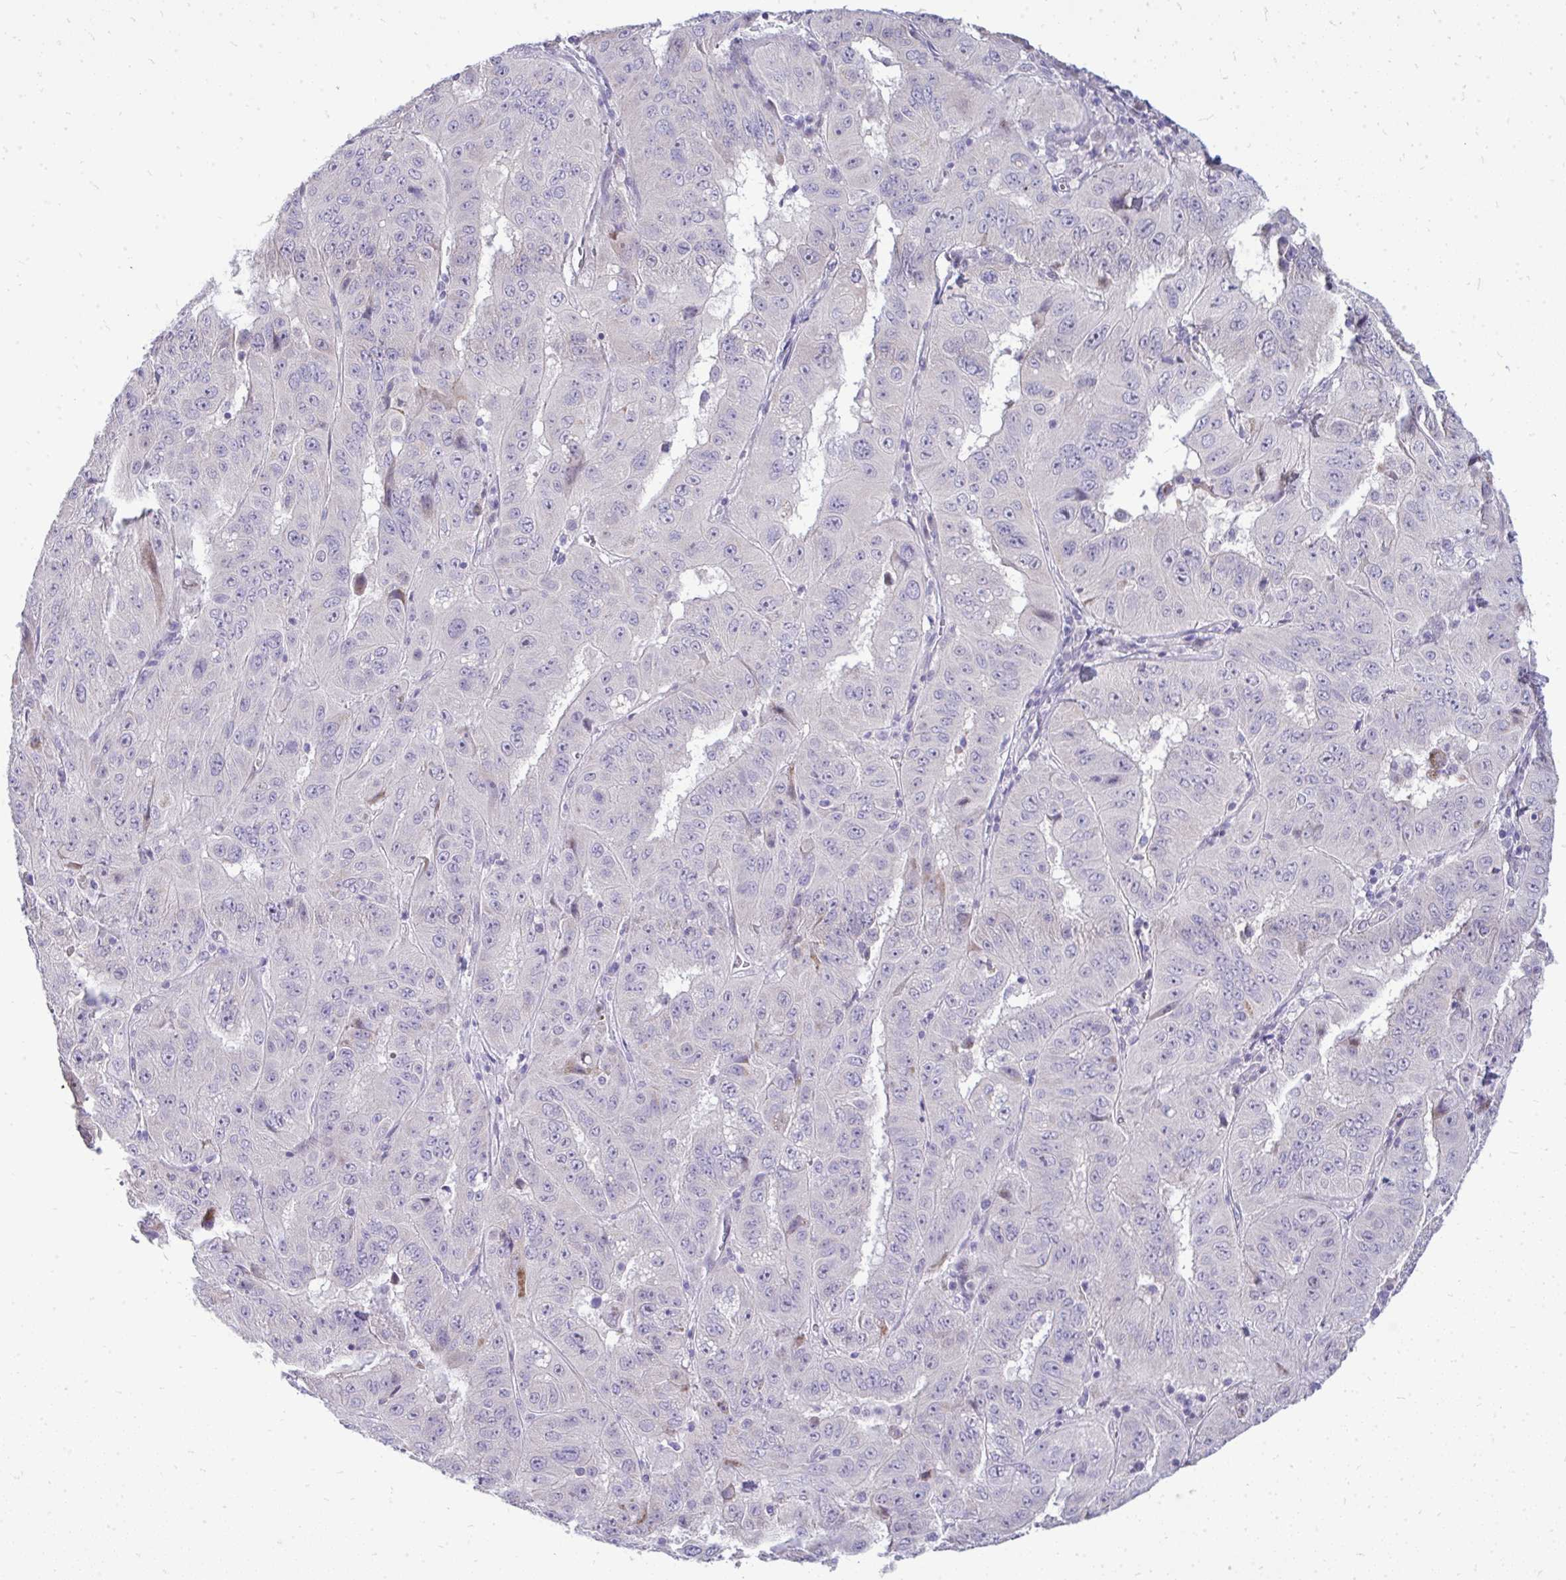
{"staining": {"intensity": "negative", "quantity": "none", "location": "none"}, "tissue": "pancreatic cancer", "cell_type": "Tumor cells", "image_type": "cancer", "snomed": [{"axis": "morphology", "description": "Adenocarcinoma, NOS"}, {"axis": "topography", "description": "Pancreas"}], "caption": "This is an immunohistochemistry micrograph of pancreatic adenocarcinoma. There is no expression in tumor cells.", "gene": "OR8D1", "patient": {"sex": "male", "age": 63}}